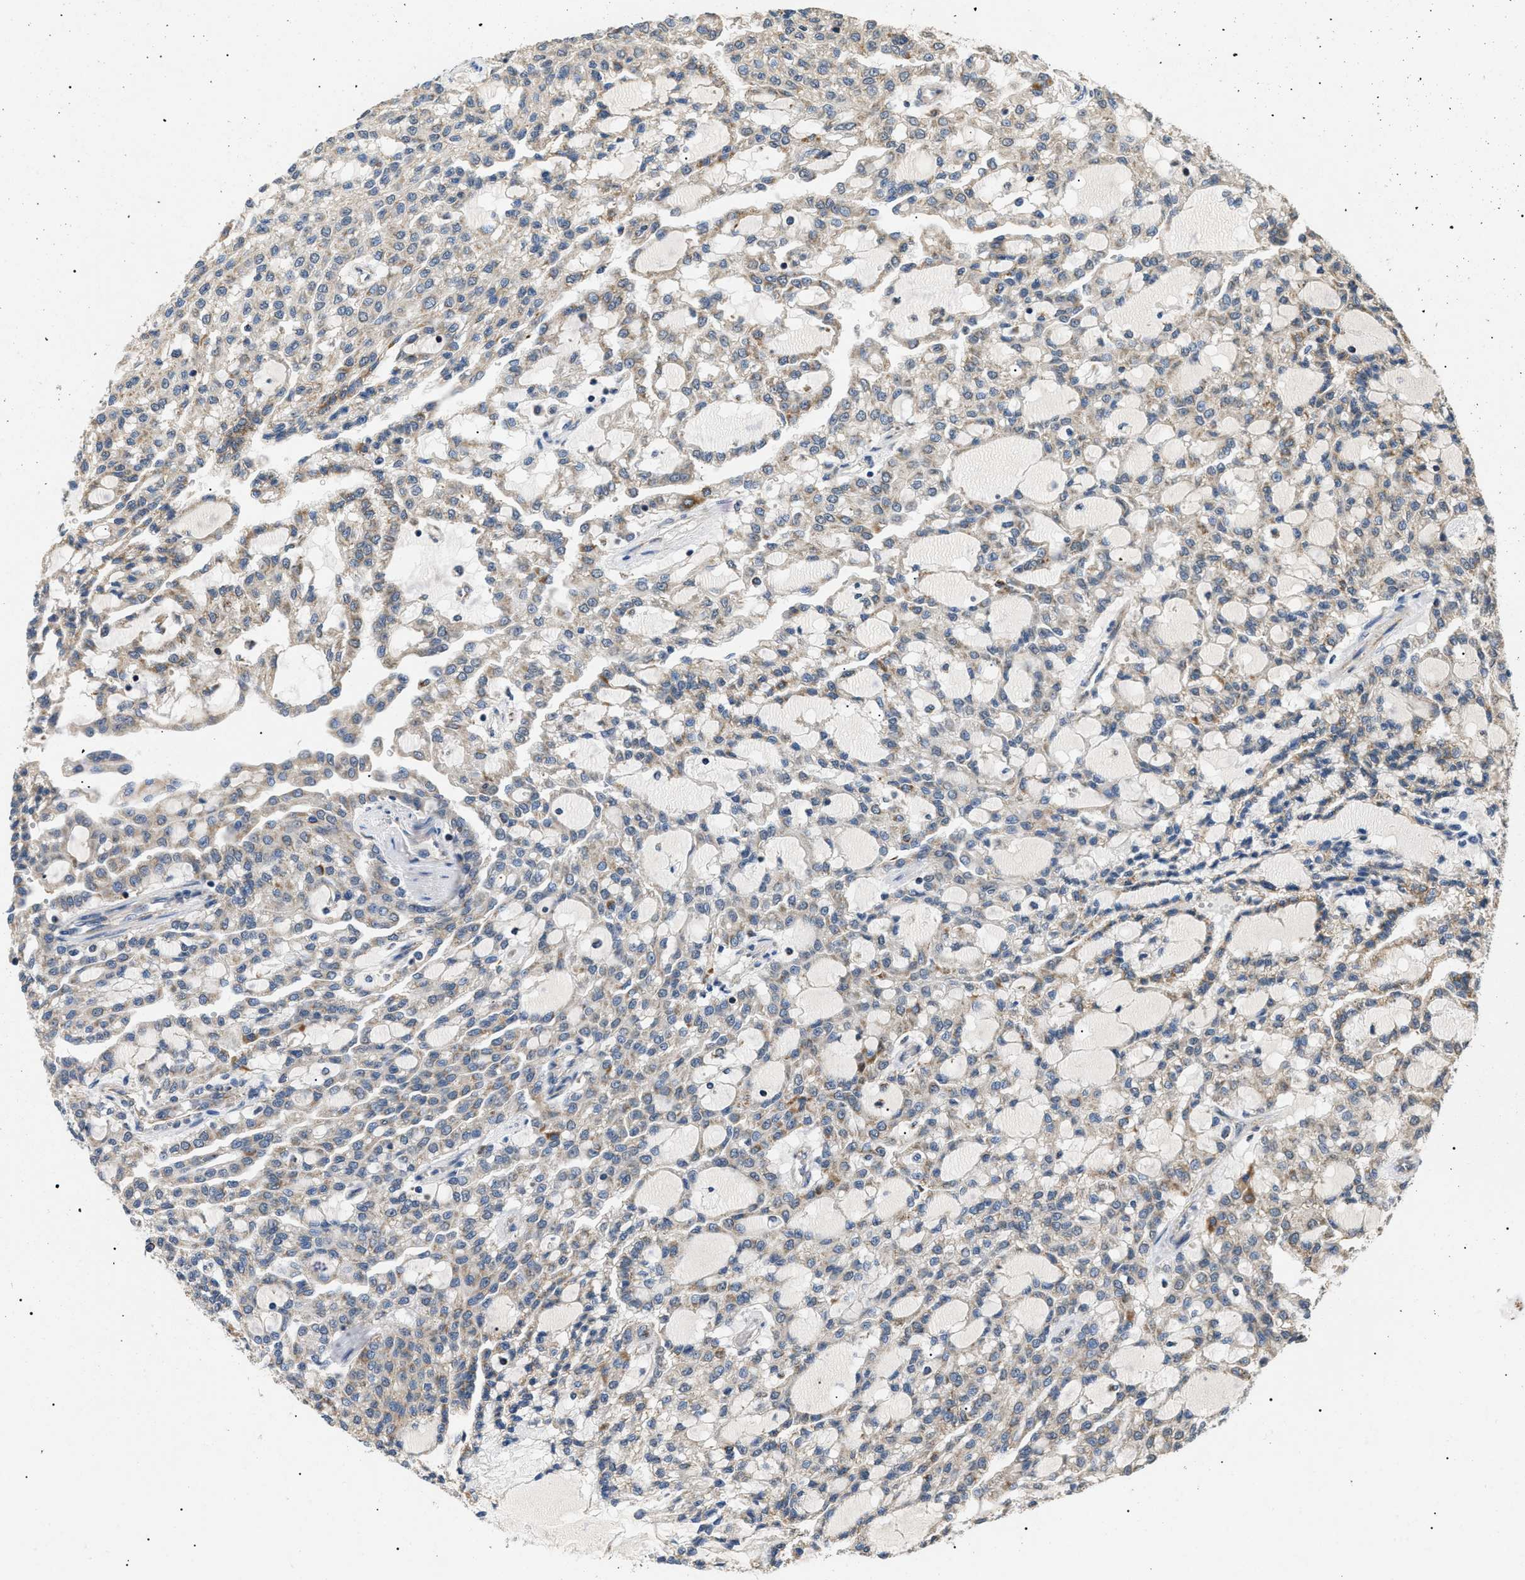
{"staining": {"intensity": "moderate", "quantity": "25%-75%", "location": "cytoplasmic/membranous"}, "tissue": "renal cancer", "cell_type": "Tumor cells", "image_type": "cancer", "snomed": [{"axis": "morphology", "description": "Adenocarcinoma, NOS"}, {"axis": "topography", "description": "Kidney"}], "caption": "Renal cancer stained with a protein marker demonstrates moderate staining in tumor cells.", "gene": "TOMM6", "patient": {"sex": "male", "age": 63}}